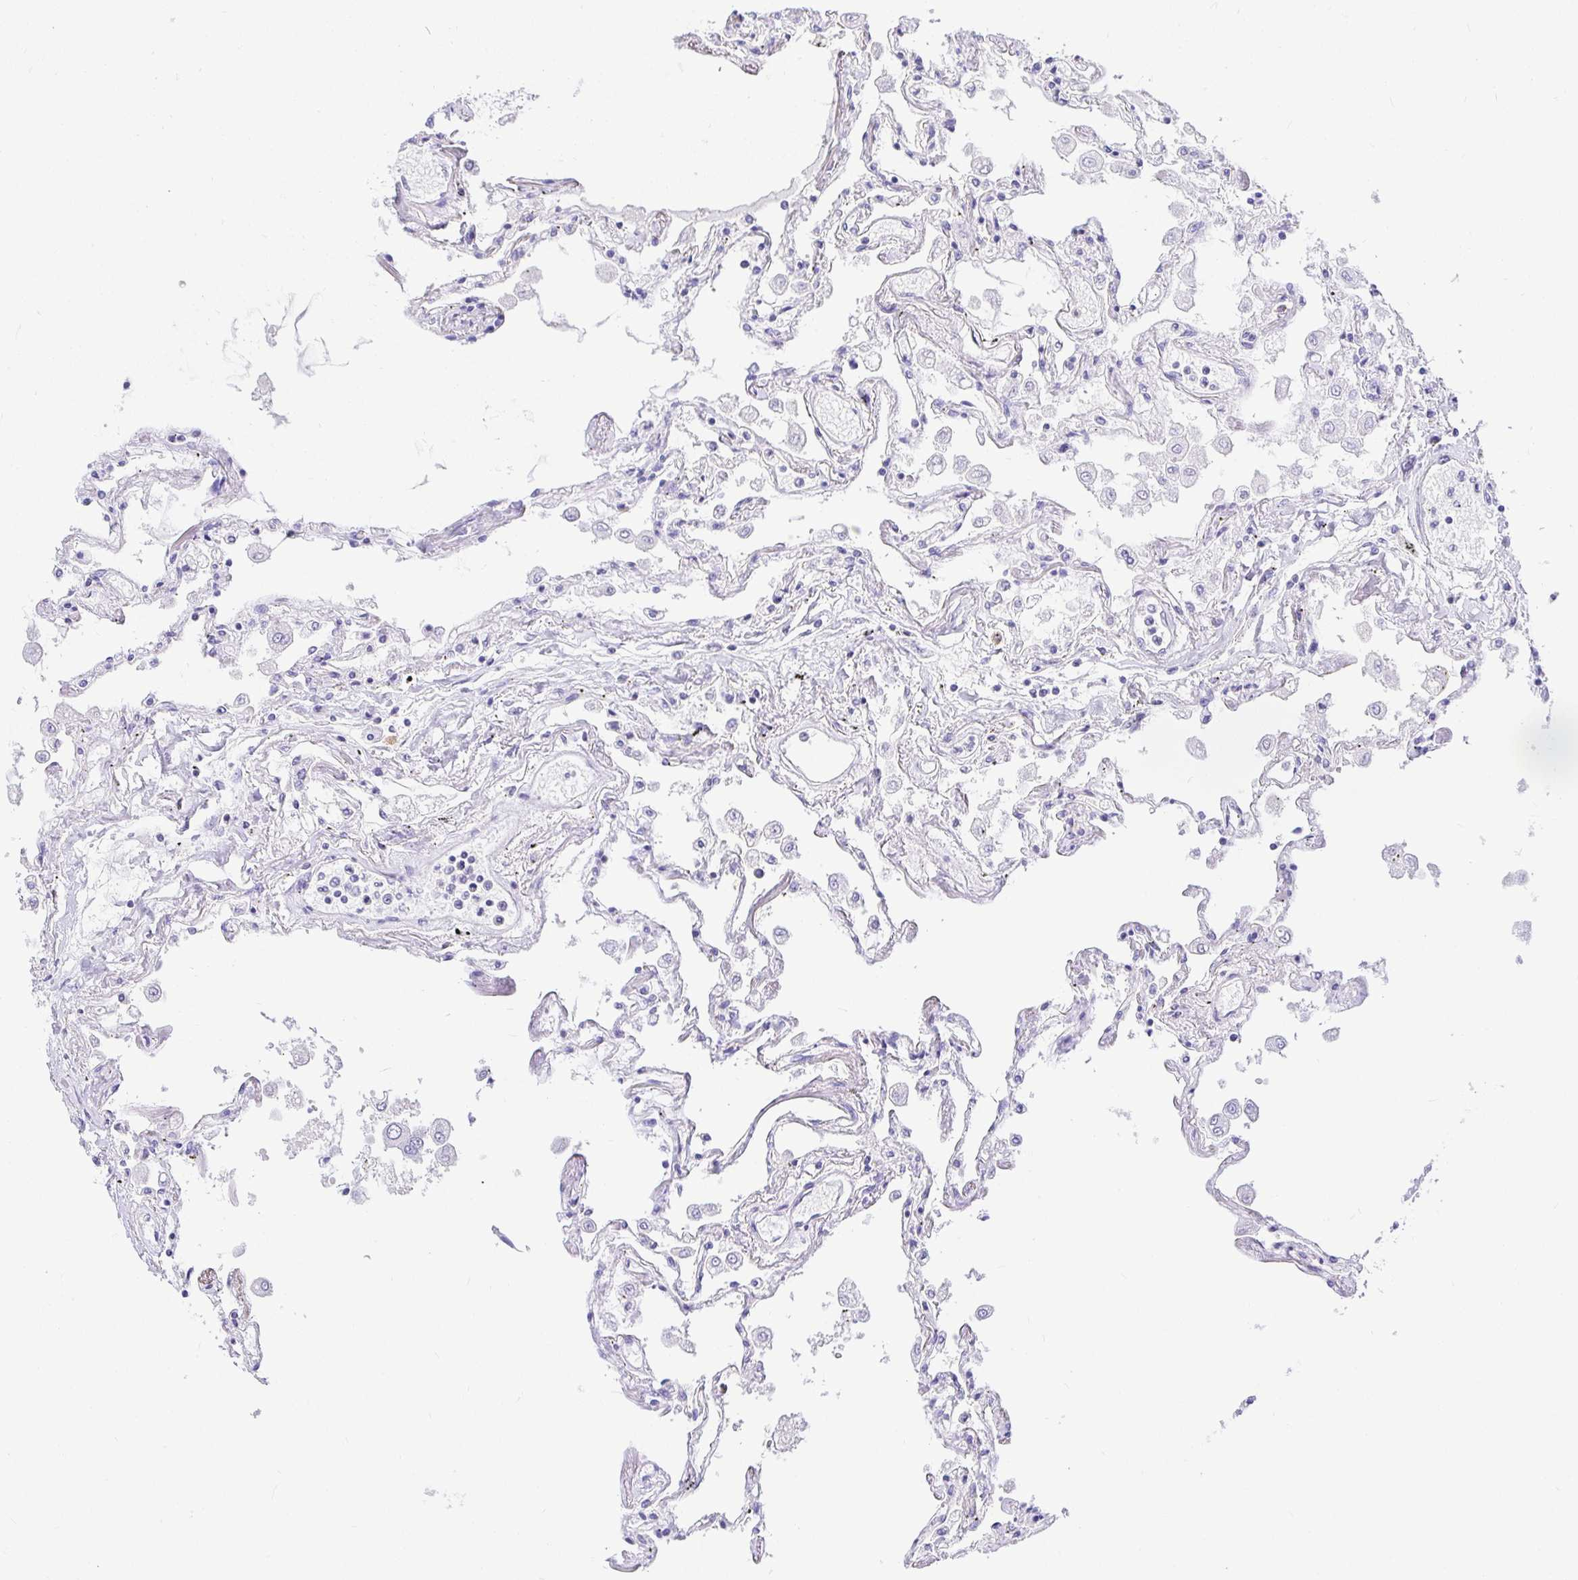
{"staining": {"intensity": "negative", "quantity": "none", "location": "none"}, "tissue": "lung", "cell_type": "Alveolar cells", "image_type": "normal", "snomed": [{"axis": "morphology", "description": "Normal tissue, NOS"}, {"axis": "morphology", "description": "Adenocarcinoma, NOS"}, {"axis": "topography", "description": "Cartilage tissue"}, {"axis": "topography", "description": "Lung"}], "caption": "IHC photomicrograph of normal lung: lung stained with DAB reveals no significant protein positivity in alveolar cells. The staining was performed using DAB (3,3'-diaminobenzidine) to visualize the protein expression in brown, while the nuclei were stained in blue with hematoxylin (Magnification: 20x).", "gene": "EZHIP", "patient": {"sex": "female", "age": 67}}